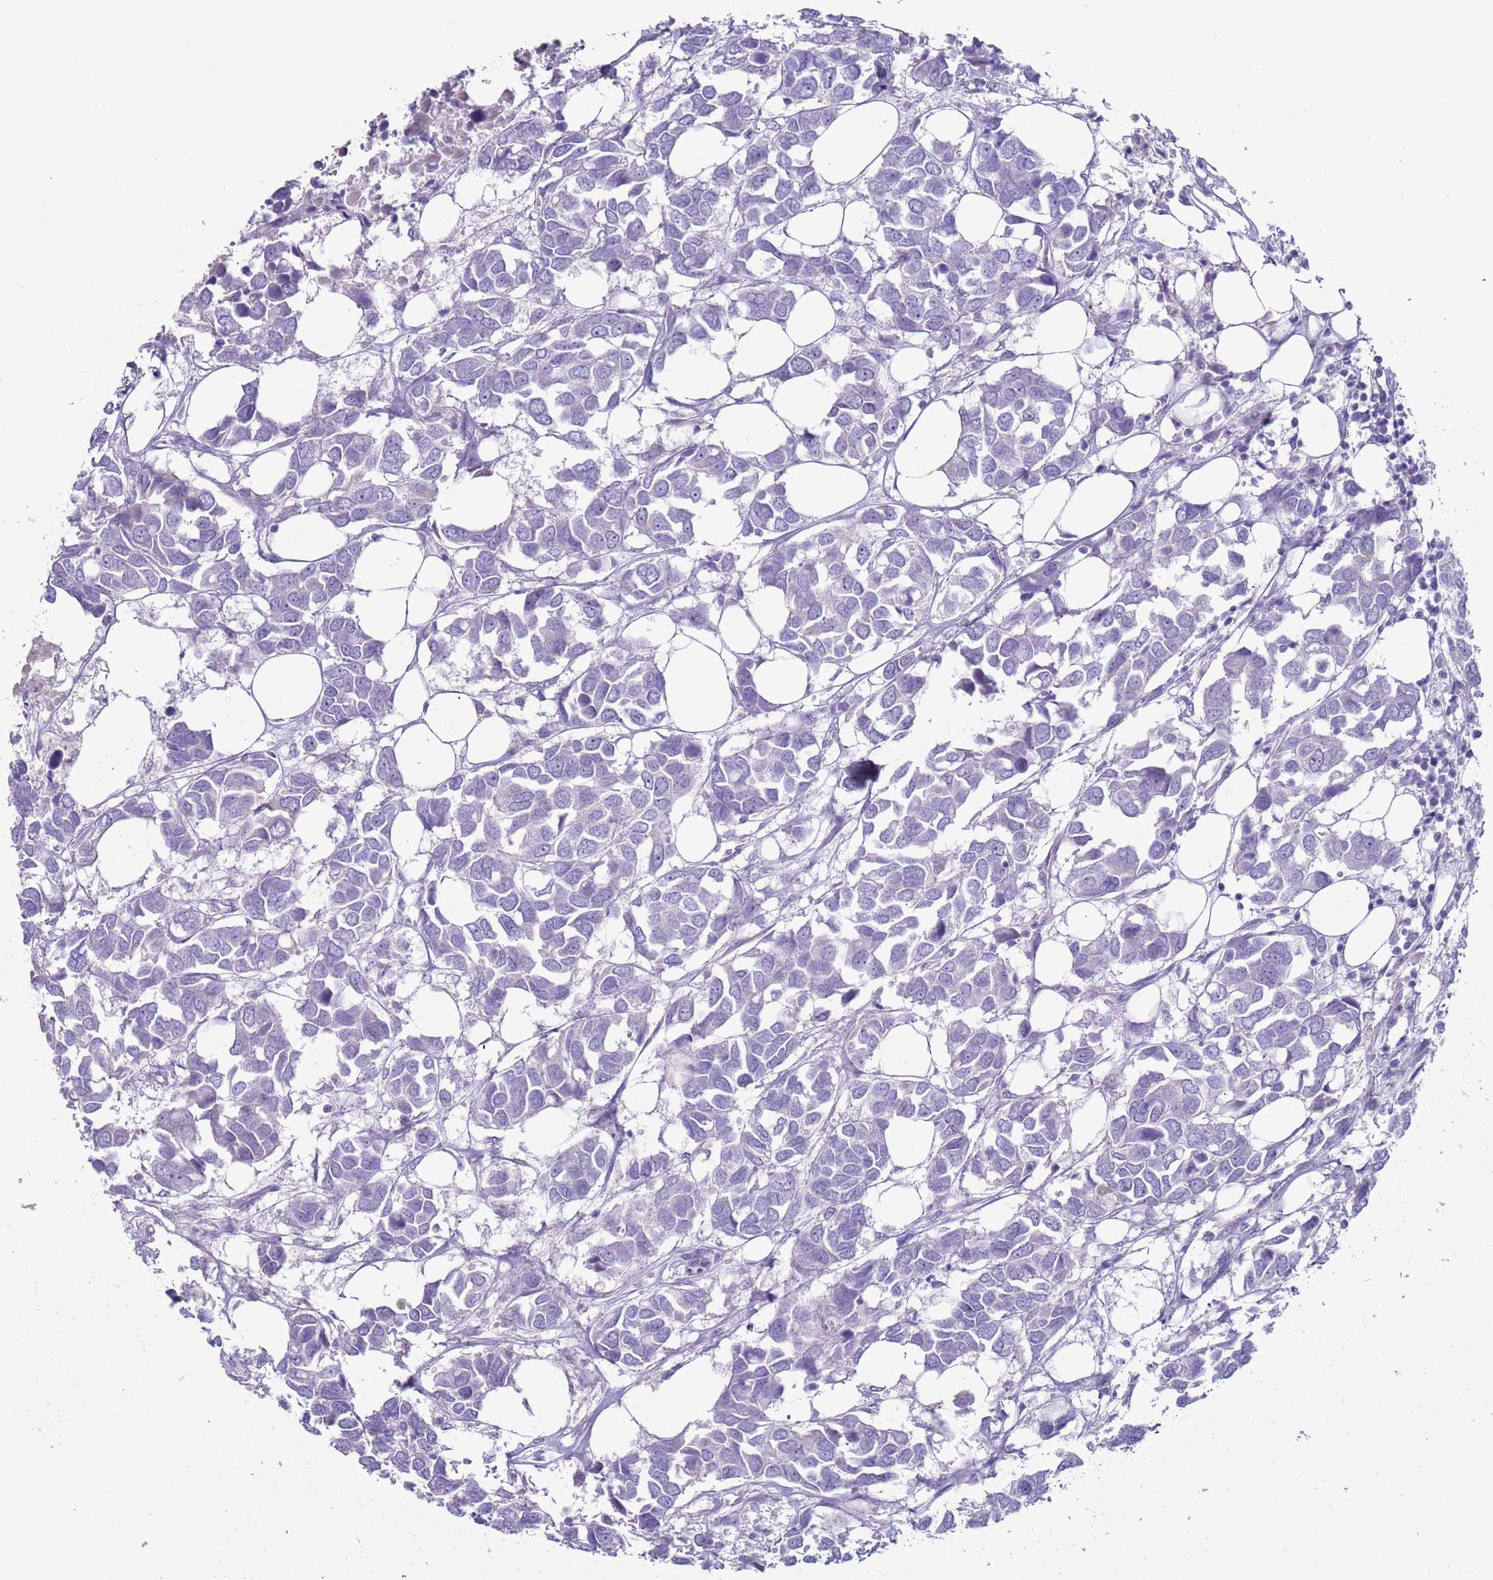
{"staining": {"intensity": "negative", "quantity": "none", "location": "none"}, "tissue": "breast cancer", "cell_type": "Tumor cells", "image_type": "cancer", "snomed": [{"axis": "morphology", "description": "Duct carcinoma"}, {"axis": "topography", "description": "Breast"}], "caption": "Micrograph shows no protein positivity in tumor cells of breast invasive ductal carcinoma tissue.", "gene": "NPAP1", "patient": {"sex": "female", "age": 83}}